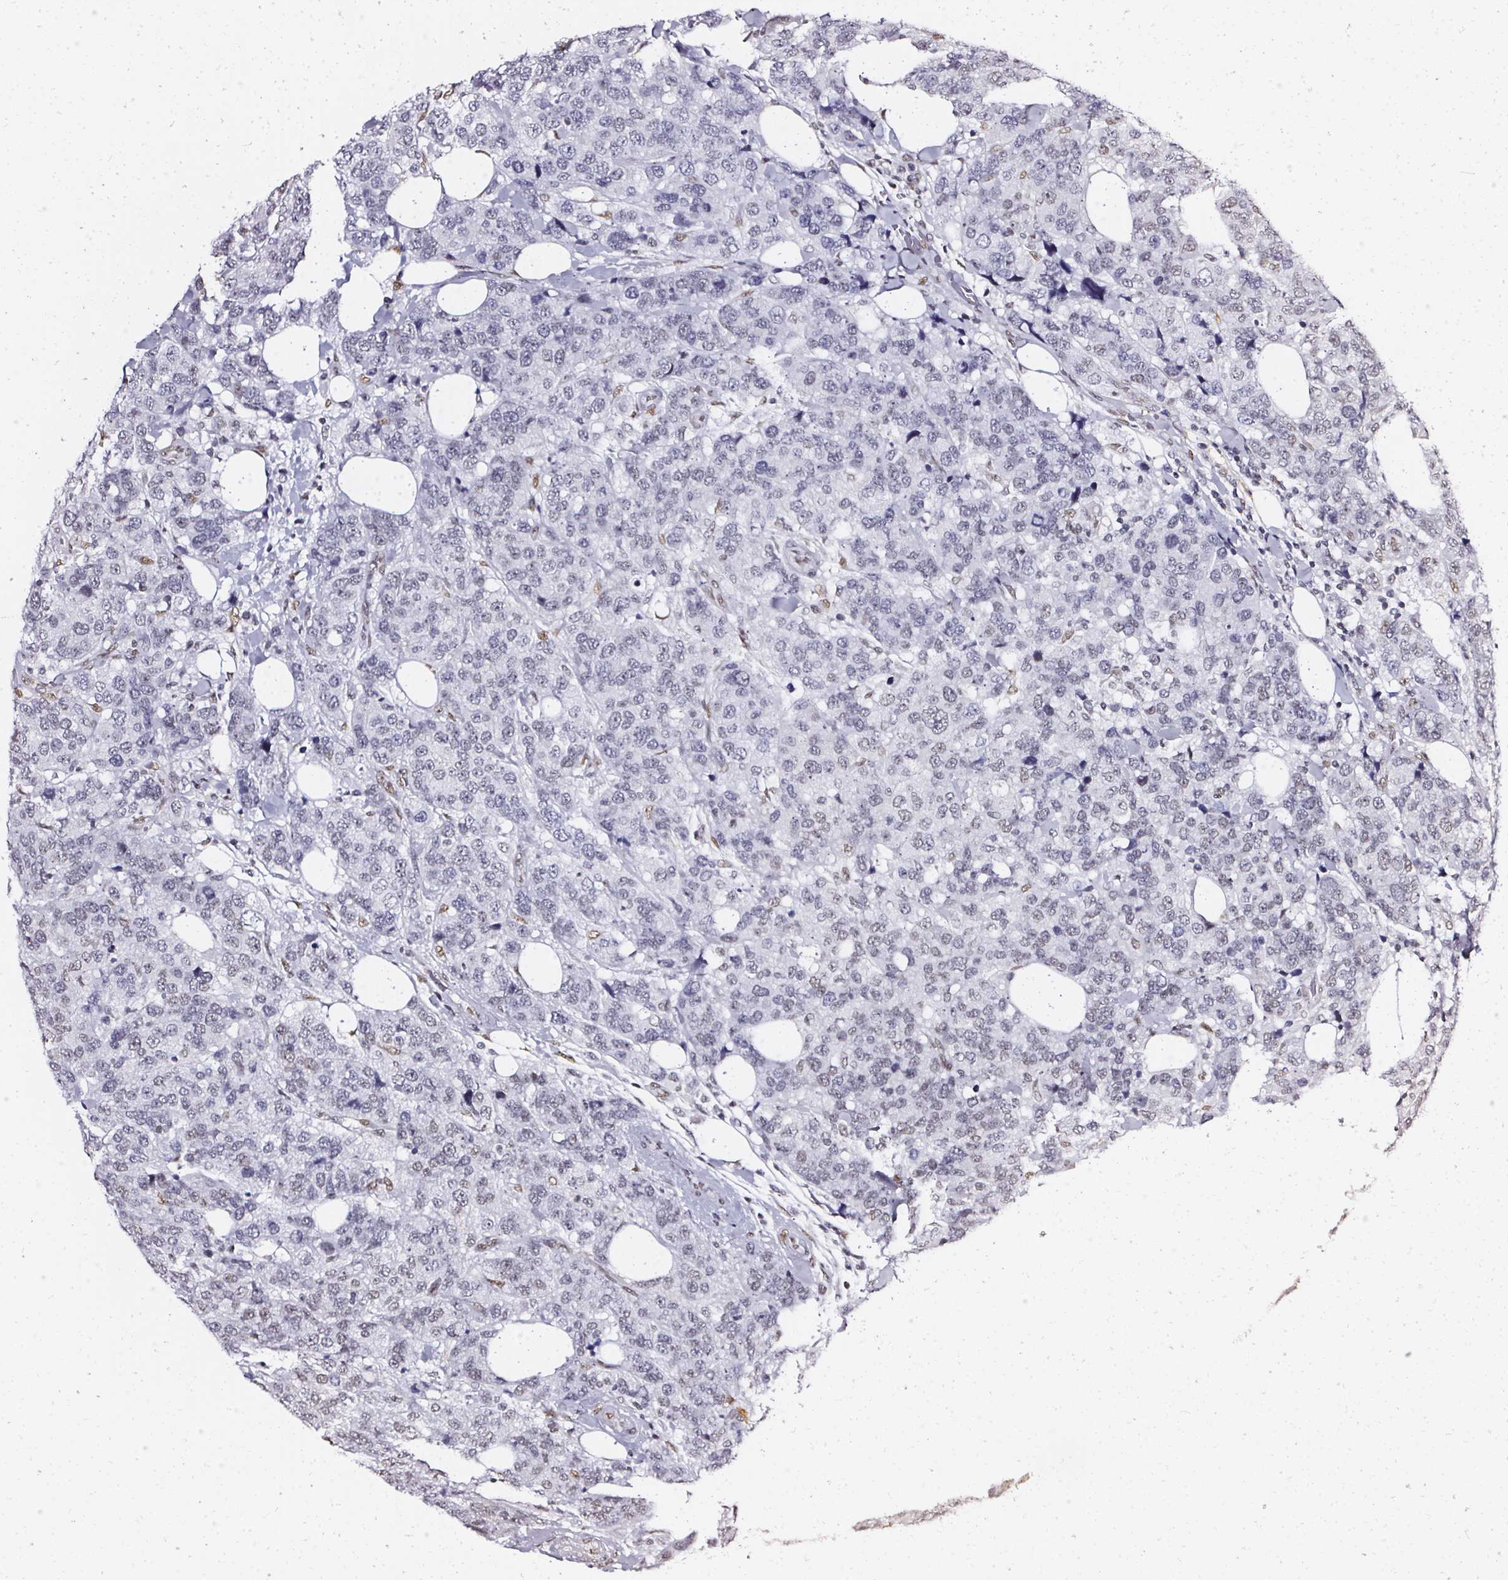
{"staining": {"intensity": "weak", "quantity": "25%-75%", "location": "cytoplasmic/membranous"}, "tissue": "breast cancer", "cell_type": "Tumor cells", "image_type": "cancer", "snomed": [{"axis": "morphology", "description": "Lobular carcinoma"}, {"axis": "topography", "description": "Breast"}], "caption": "Immunohistochemistry histopathology image of neoplastic tissue: human breast cancer (lobular carcinoma) stained using IHC shows low levels of weak protein expression localized specifically in the cytoplasmic/membranous of tumor cells, appearing as a cytoplasmic/membranous brown color.", "gene": "GP6", "patient": {"sex": "female", "age": 59}}